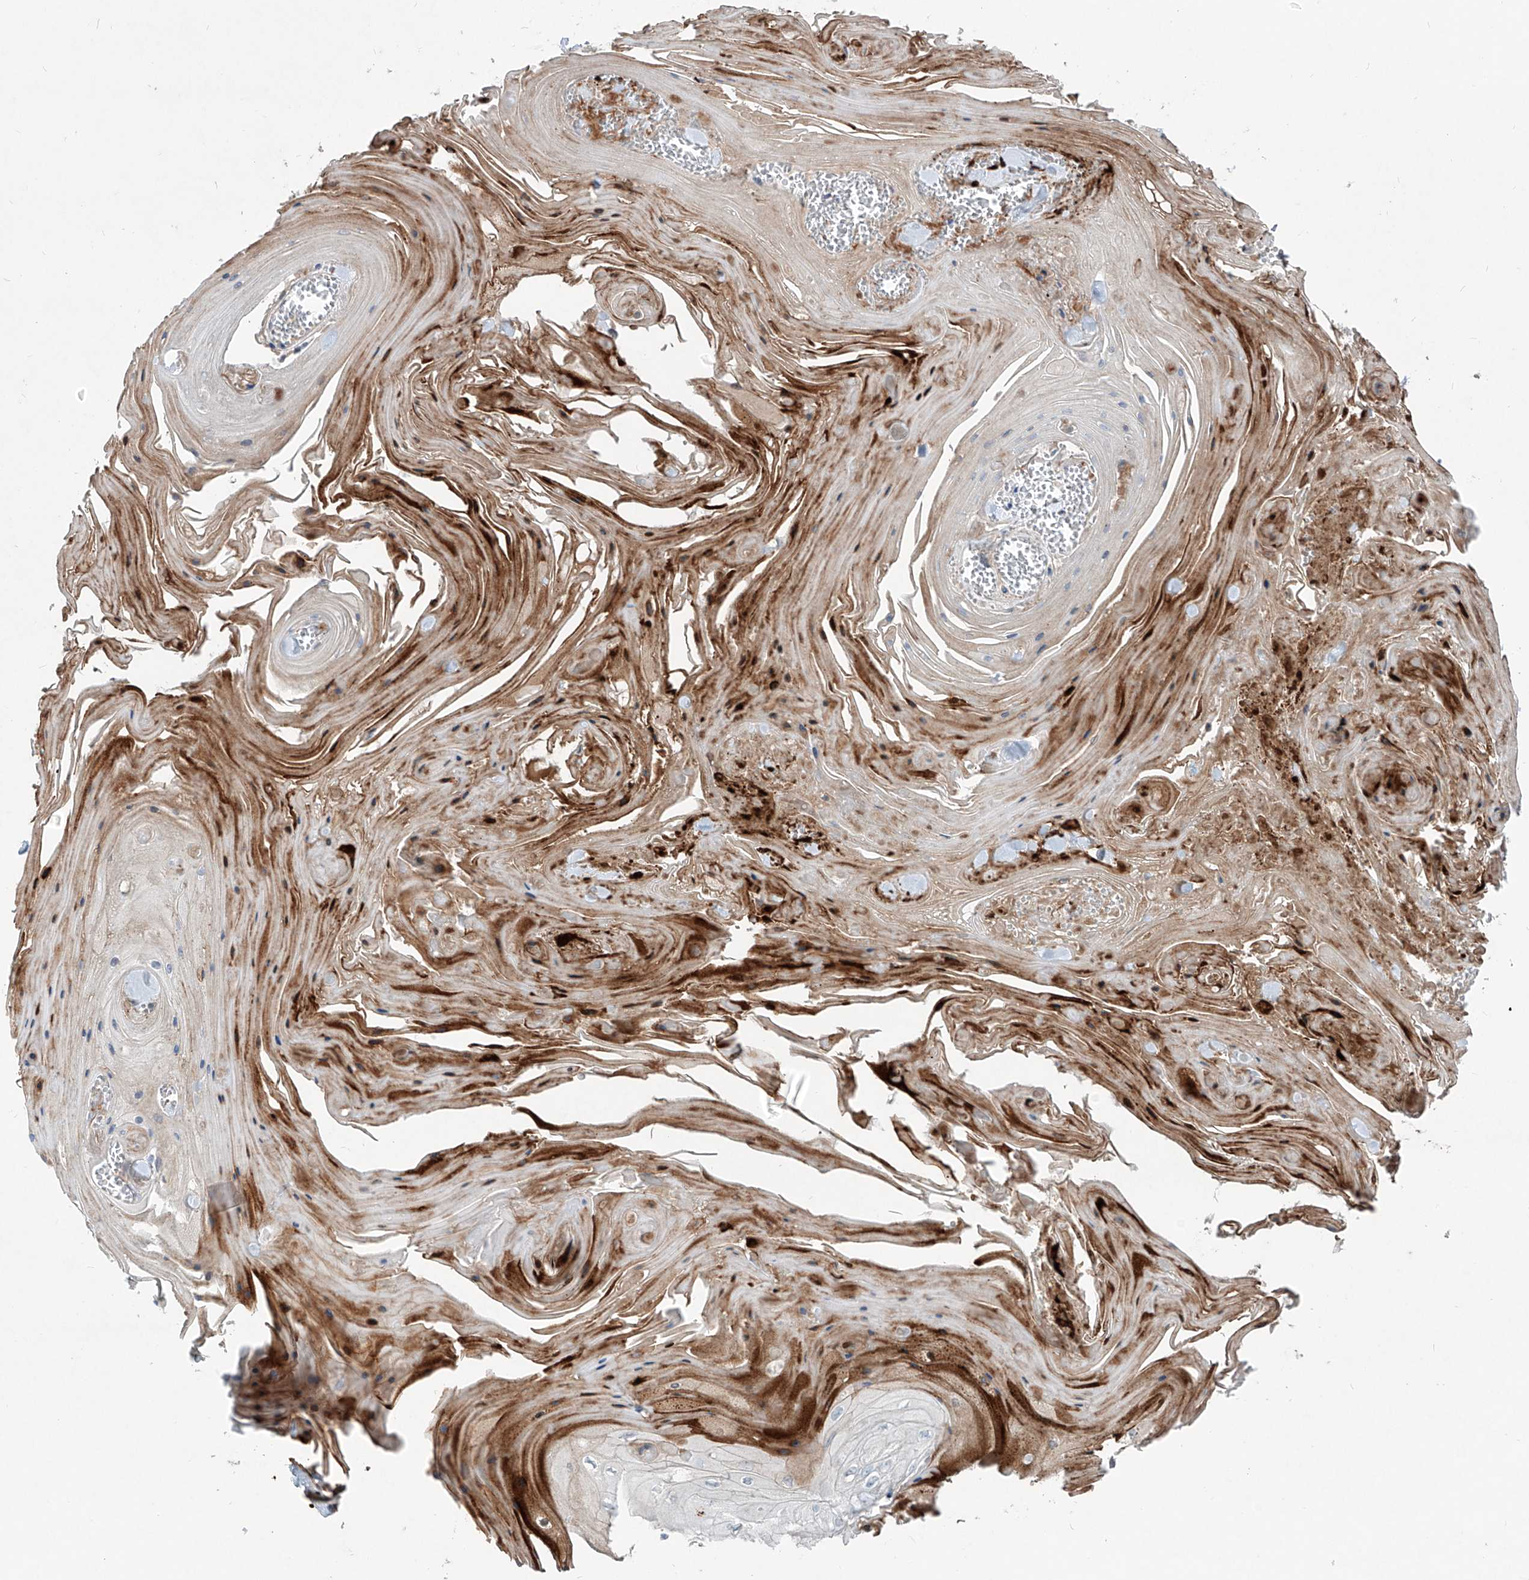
{"staining": {"intensity": "negative", "quantity": "none", "location": "none"}, "tissue": "skin cancer", "cell_type": "Tumor cells", "image_type": "cancer", "snomed": [{"axis": "morphology", "description": "Squamous cell carcinoma, NOS"}, {"axis": "topography", "description": "Skin"}], "caption": "The photomicrograph exhibits no staining of tumor cells in skin squamous cell carcinoma.", "gene": "CDH5", "patient": {"sex": "male", "age": 74}}